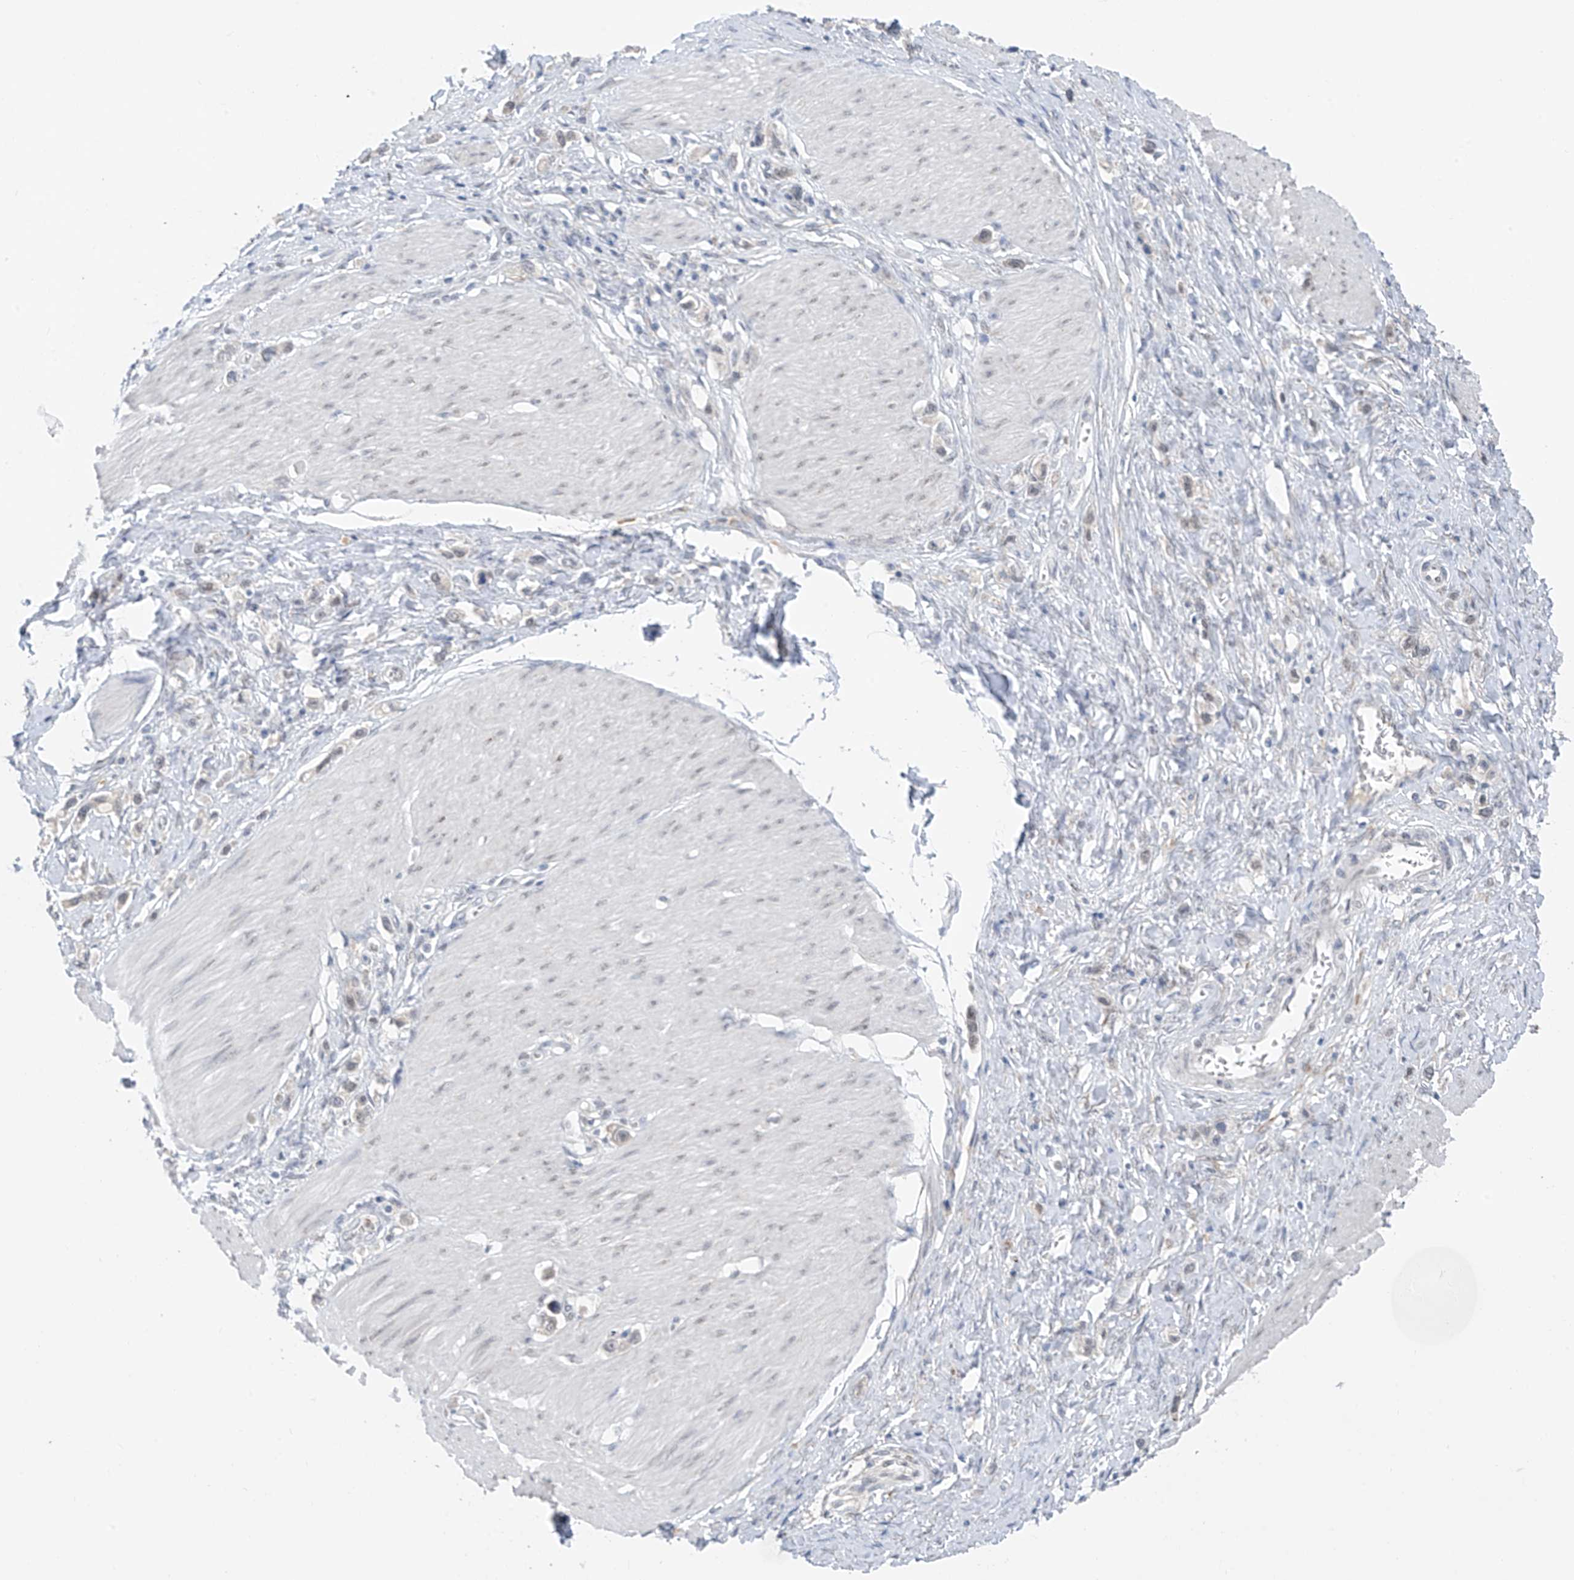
{"staining": {"intensity": "negative", "quantity": "none", "location": "none"}, "tissue": "stomach cancer", "cell_type": "Tumor cells", "image_type": "cancer", "snomed": [{"axis": "morphology", "description": "Normal tissue, NOS"}, {"axis": "morphology", "description": "Adenocarcinoma, NOS"}, {"axis": "topography", "description": "Stomach, upper"}, {"axis": "topography", "description": "Stomach"}], "caption": "This micrograph is of adenocarcinoma (stomach) stained with immunohistochemistry to label a protein in brown with the nuclei are counter-stained blue. There is no expression in tumor cells.", "gene": "CYP4V2", "patient": {"sex": "female", "age": 65}}